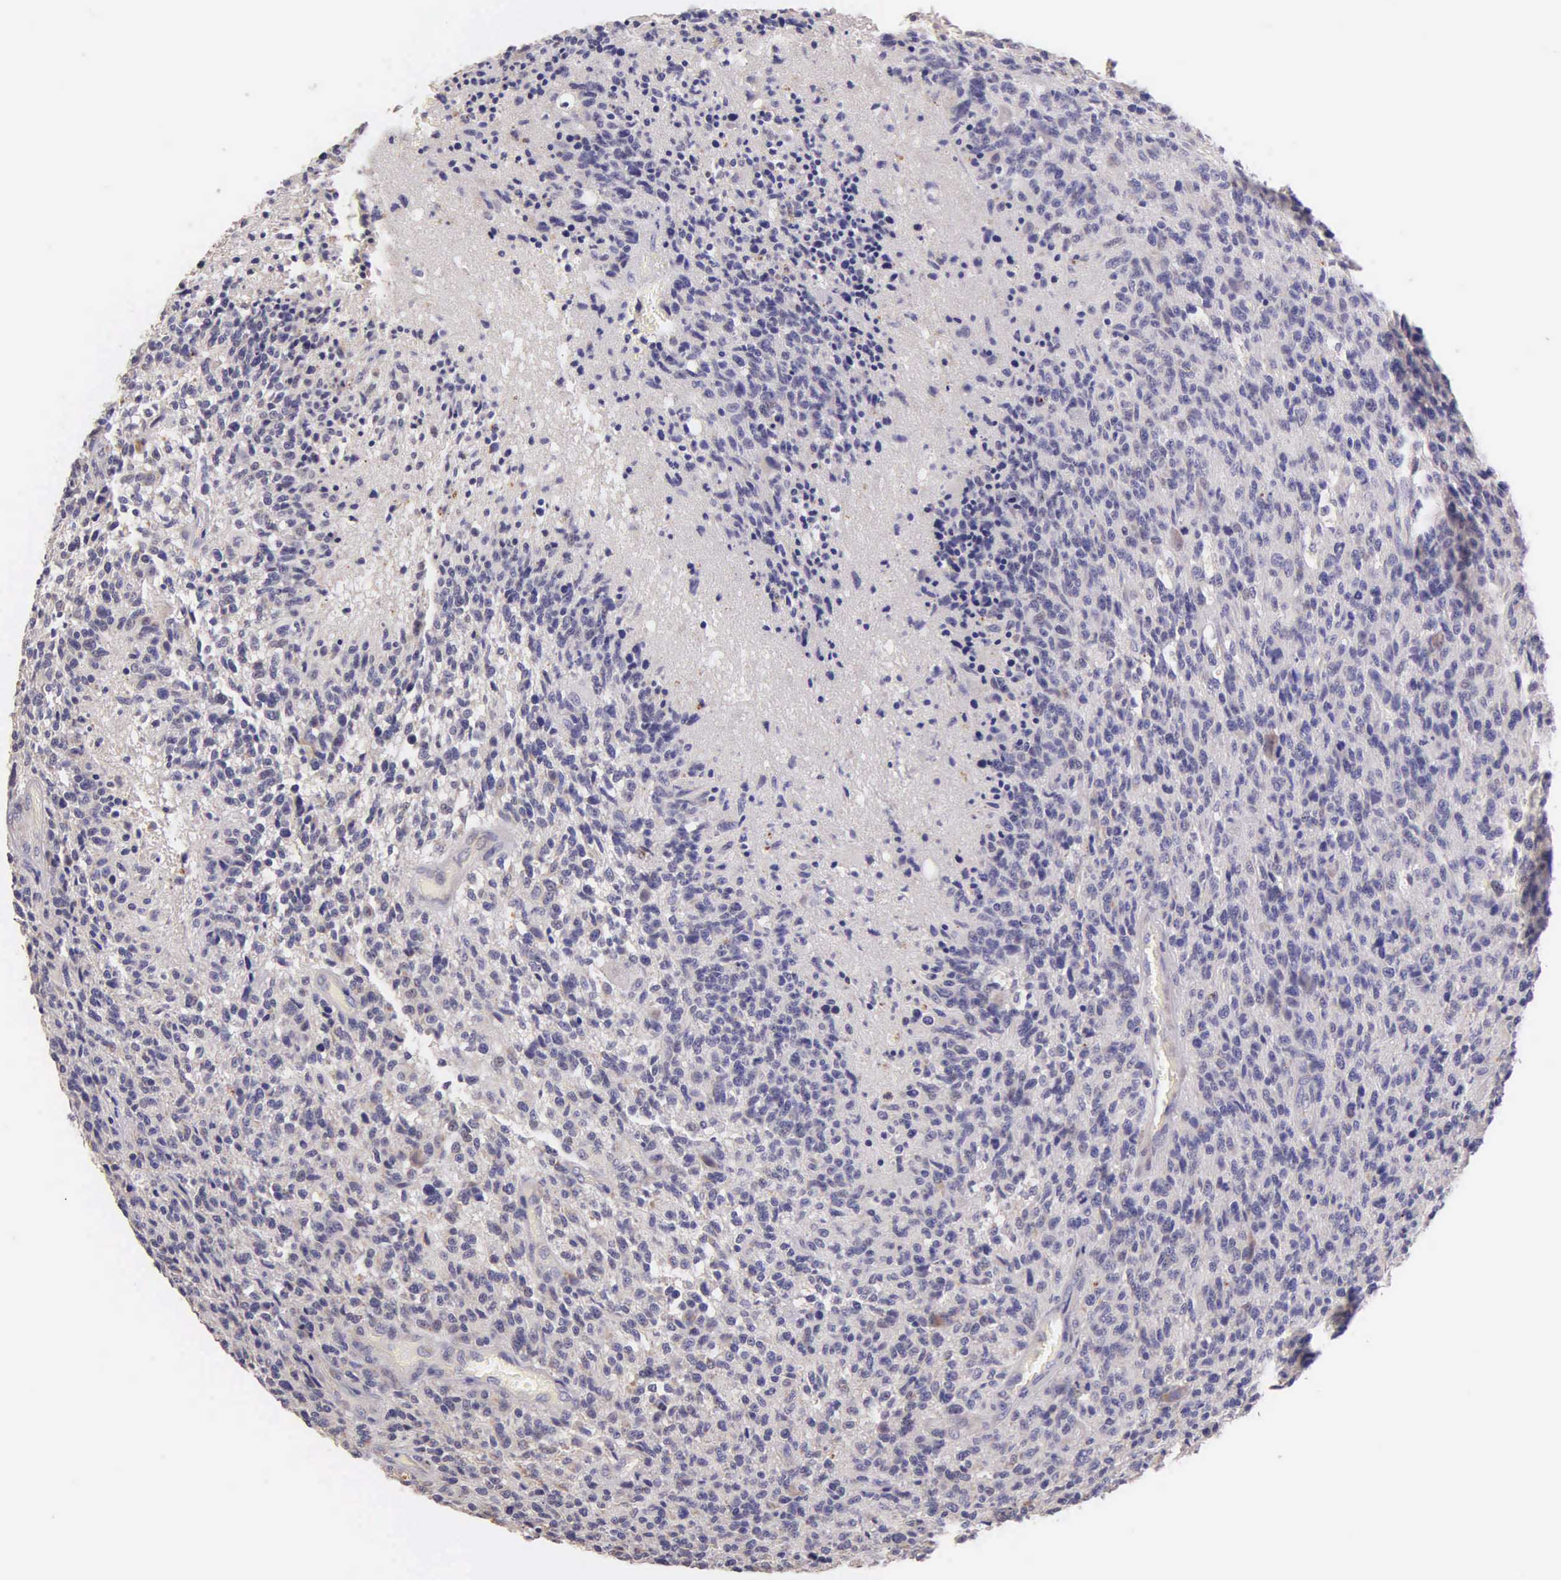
{"staining": {"intensity": "negative", "quantity": "none", "location": "none"}, "tissue": "glioma", "cell_type": "Tumor cells", "image_type": "cancer", "snomed": [{"axis": "morphology", "description": "Glioma, malignant, High grade"}, {"axis": "topography", "description": "Brain"}], "caption": "Immunohistochemical staining of human malignant glioma (high-grade) shows no significant staining in tumor cells.", "gene": "ESR1", "patient": {"sex": "male", "age": 36}}